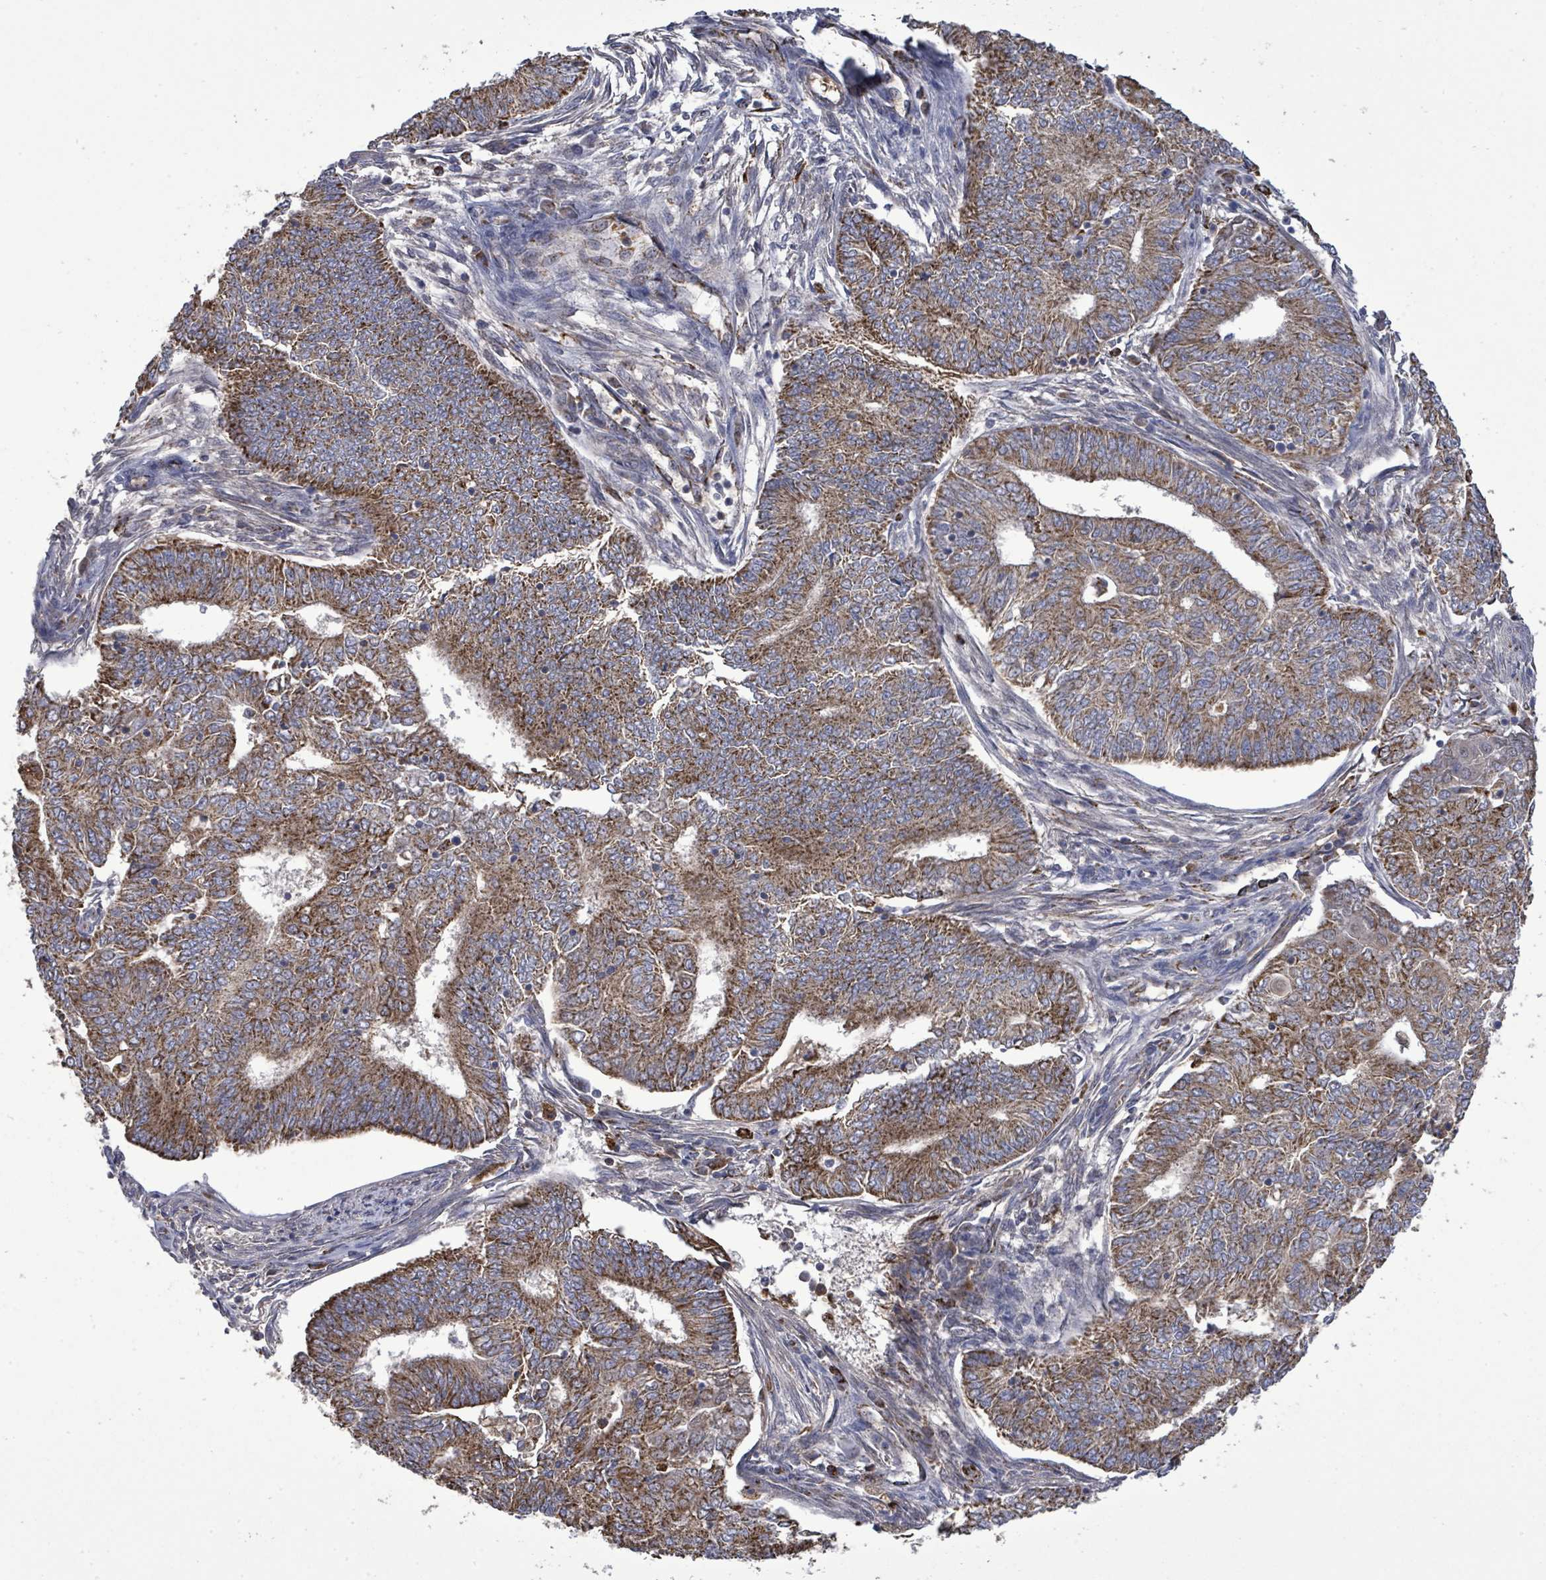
{"staining": {"intensity": "strong", "quantity": ">75%", "location": "cytoplasmic/membranous"}, "tissue": "endometrial cancer", "cell_type": "Tumor cells", "image_type": "cancer", "snomed": [{"axis": "morphology", "description": "Adenocarcinoma, NOS"}, {"axis": "topography", "description": "Endometrium"}], "caption": "Endometrial cancer was stained to show a protein in brown. There is high levels of strong cytoplasmic/membranous positivity in approximately >75% of tumor cells.", "gene": "MTMR12", "patient": {"sex": "female", "age": 62}}